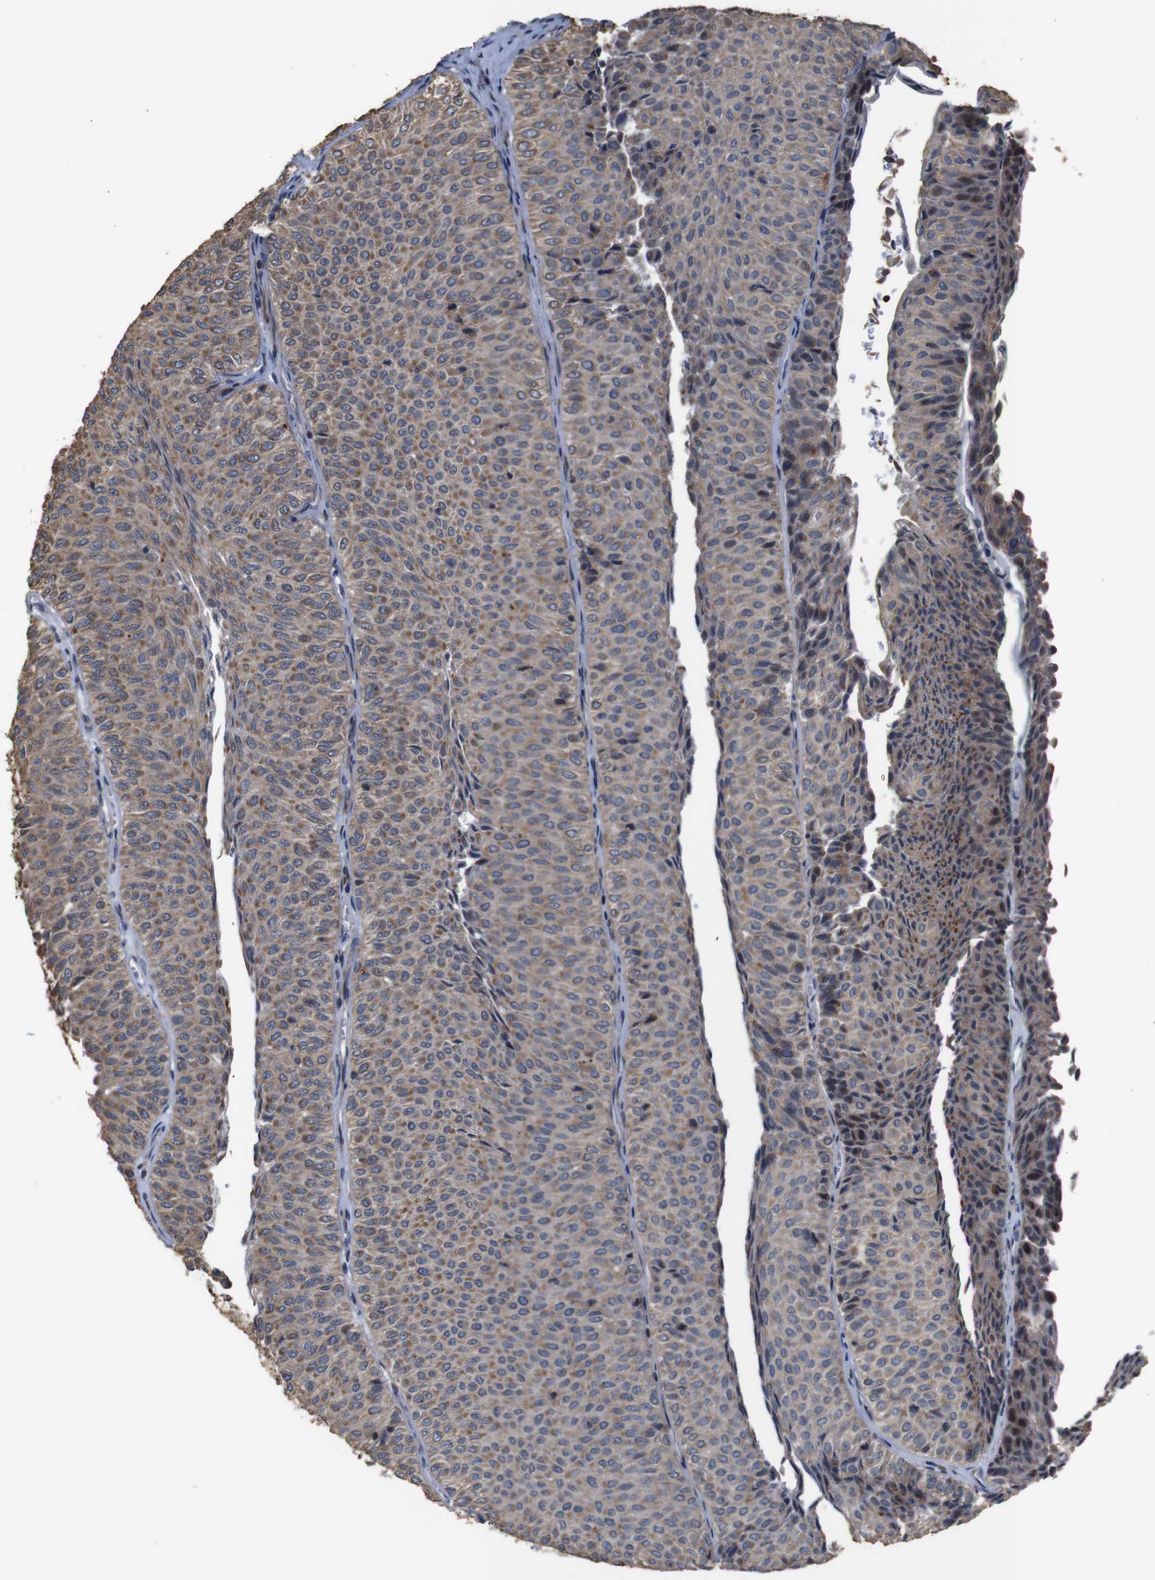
{"staining": {"intensity": "moderate", "quantity": ">75%", "location": "cytoplasmic/membranous"}, "tissue": "urothelial cancer", "cell_type": "Tumor cells", "image_type": "cancer", "snomed": [{"axis": "morphology", "description": "Urothelial carcinoma, Low grade"}, {"axis": "topography", "description": "Urinary bladder"}], "caption": "Protein expression analysis of low-grade urothelial carcinoma shows moderate cytoplasmic/membranous positivity in about >75% of tumor cells.", "gene": "ATP7B", "patient": {"sex": "male", "age": 78}}